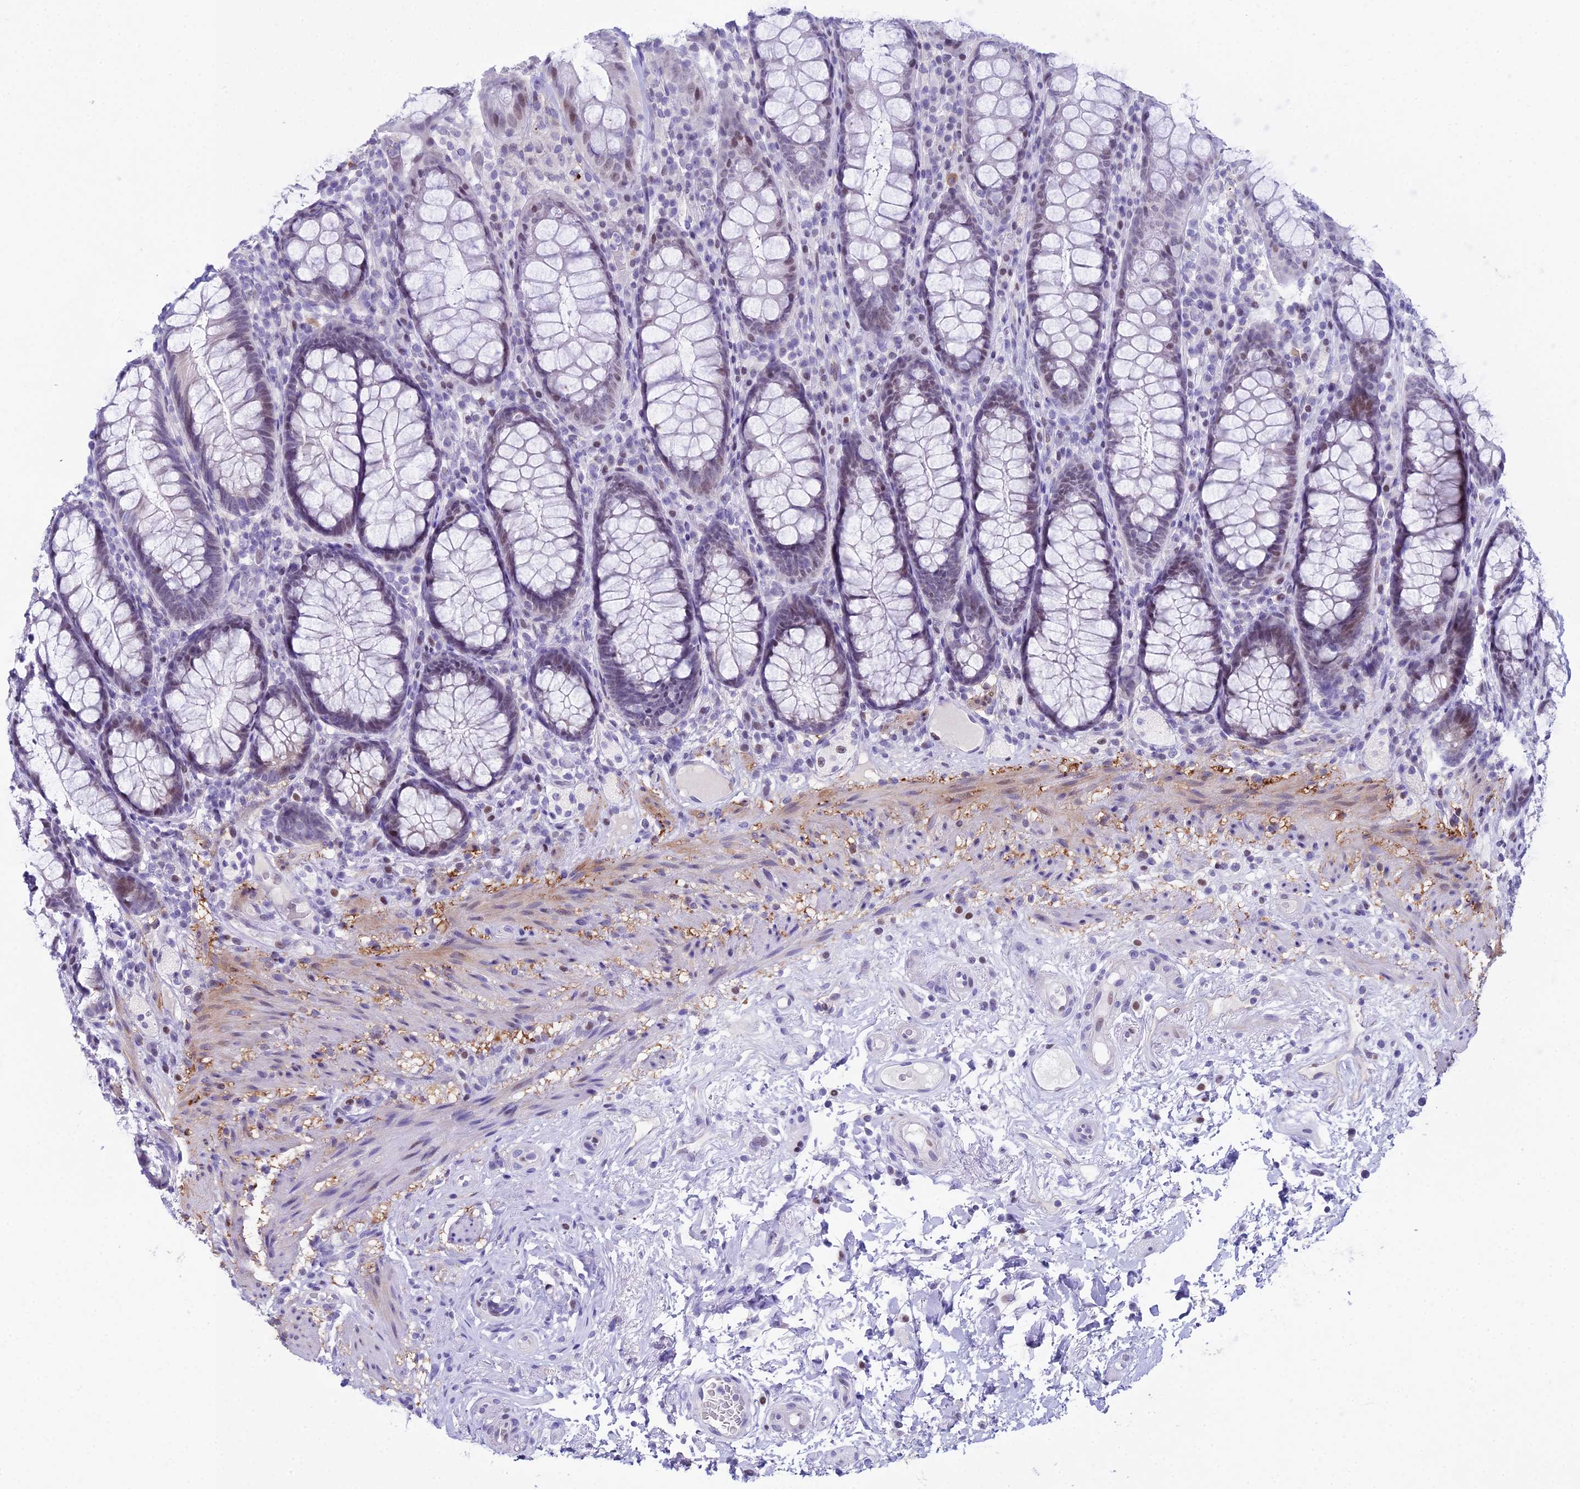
{"staining": {"intensity": "weak", "quantity": "<25%", "location": "nuclear"}, "tissue": "rectum", "cell_type": "Glandular cells", "image_type": "normal", "snomed": [{"axis": "morphology", "description": "Normal tissue, NOS"}, {"axis": "topography", "description": "Rectum"}], "caption": "Immunohistochemistry (IHC) micrograph of benign rectum stained for a protein (brown), which reveals no expression in glandular cells.", "gene": "CC2D2A", "patient": {"sex": "male", "age": 83}}